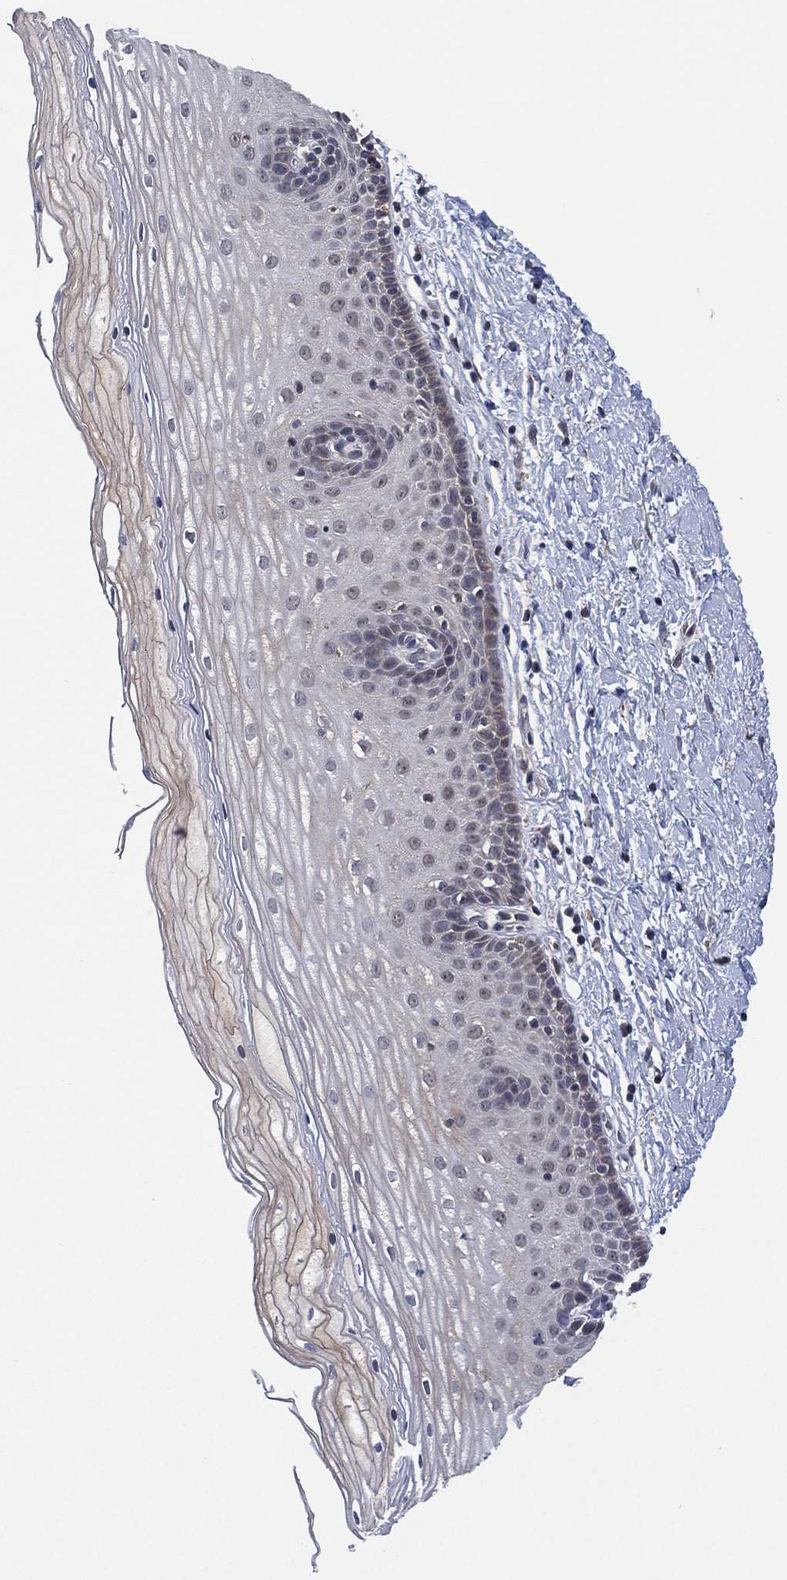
{"staining": {"intensity": "negative", "quantity": "none", "location": "none"}, "tissue": "cervix", "cell_type": "Squamous epithelial cells", "image_type": "normal", "snomed": [{"axis": "morphology", "description": "Normal tissue, NOS"}, {"axis": "topography", "description": "Cervix"}], "caption": "Human cervix stained for a protein using immunohistochemistry (IHC) displays no positivity in squamous epithelial cells.", "gene": "SELENOO", "patient": {"sex": "female", "age": 37}}